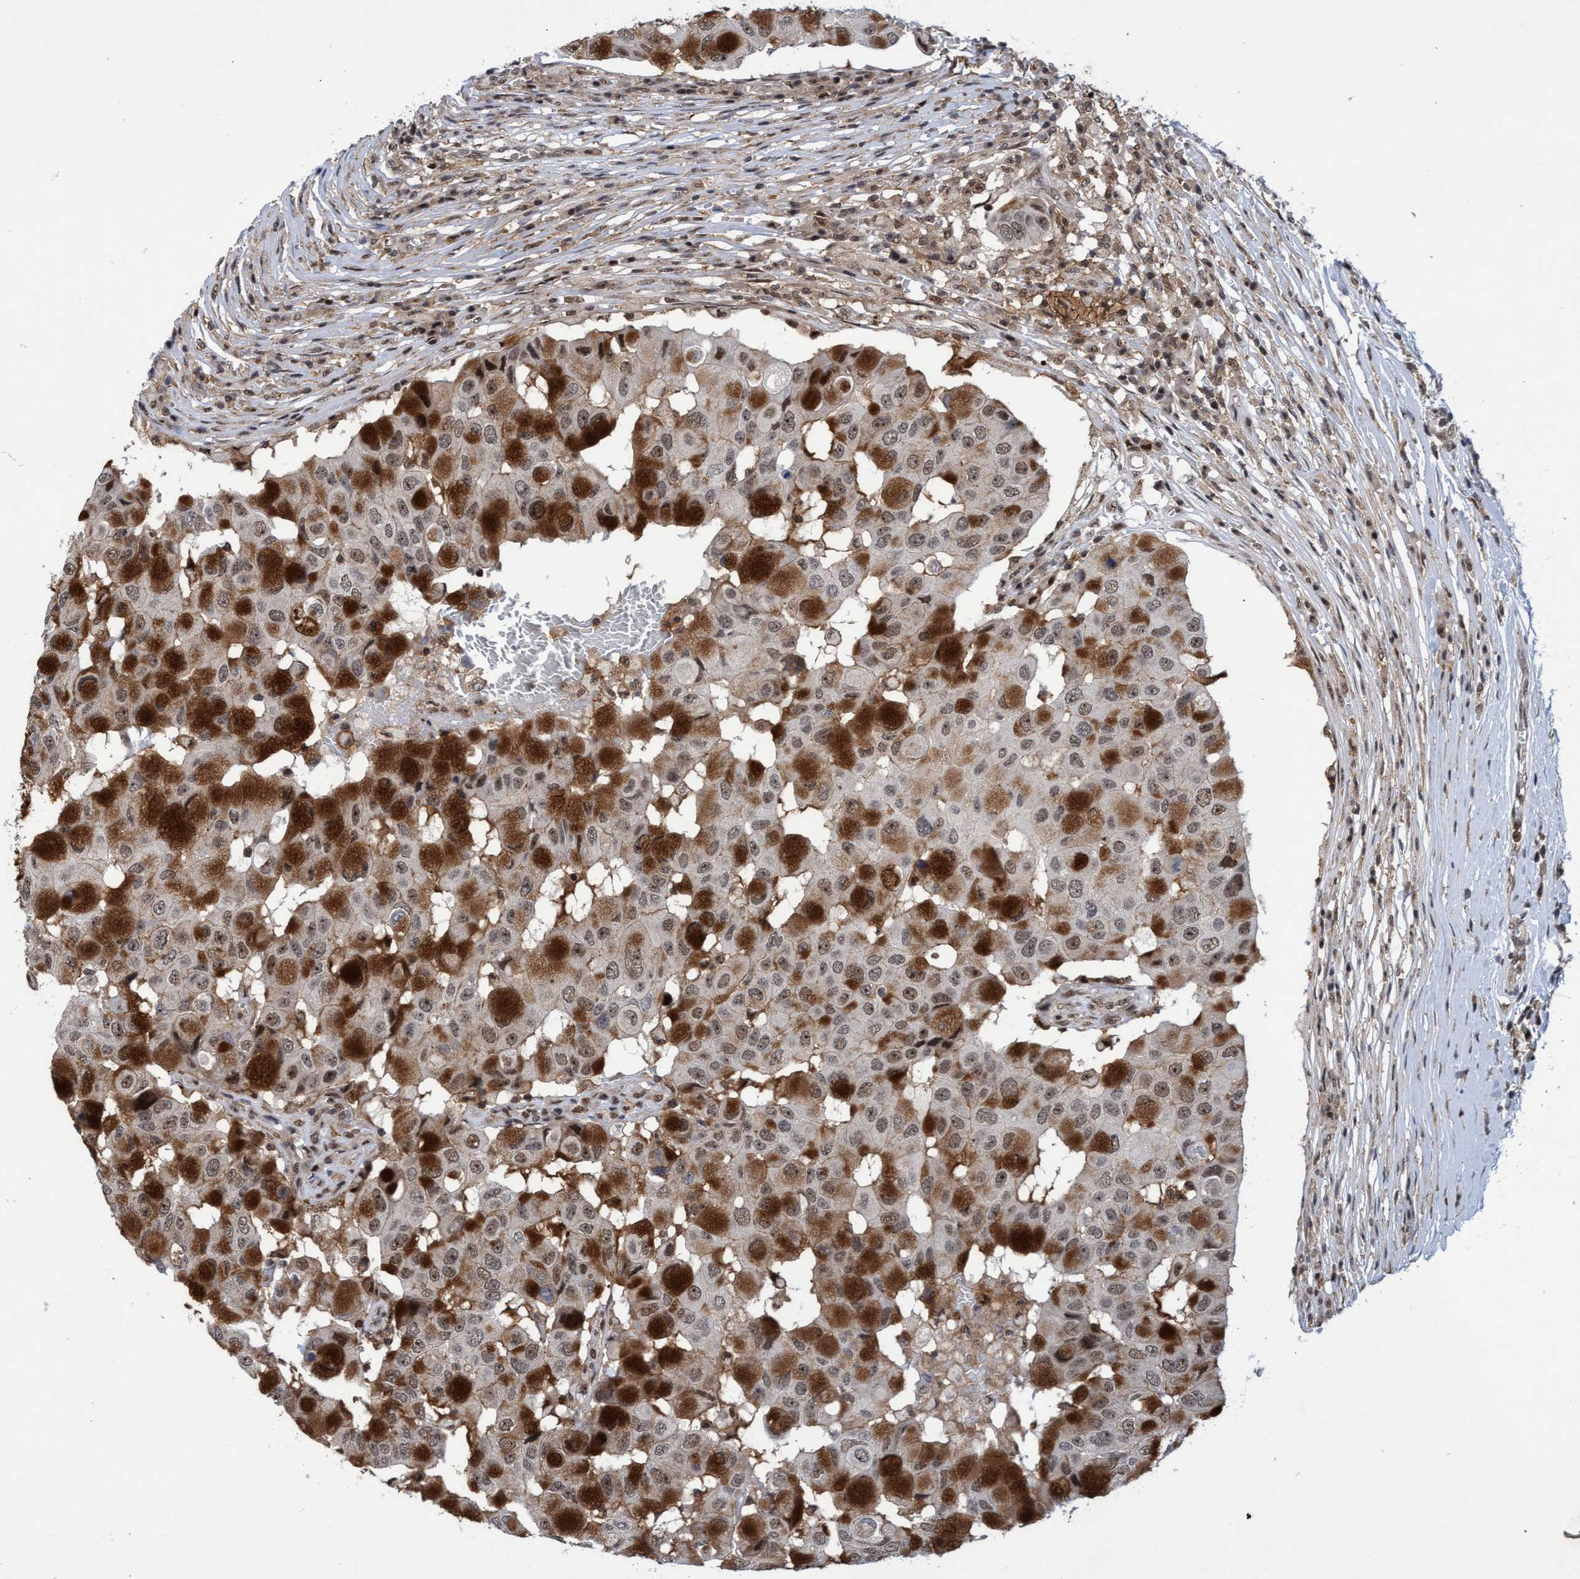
{"staining": {"intensity": "moderate", "quantity": "25%-75%", "location": "cytoplasmic/membranous,nuclear"}, "tissue": "breast cancer", "cell_type": "Tumor cells", "image_type": "cancer", "snomed": [{"axis": "morphology", "description": "Duct carcinoma"}, {"axis": "topography", "description": "Breast"}], "caption": "High-power microscopy captured an immunohistochemistry histopathology image of breast cancer (infiltrating ductal carcinoma), revealing moderate cytoplasmic/membranous and nuclear positivity in approximately 25%-75% of tumor cells.", "gene": "GTF2F1", "patient": {"sex": "female", "age": 27}}